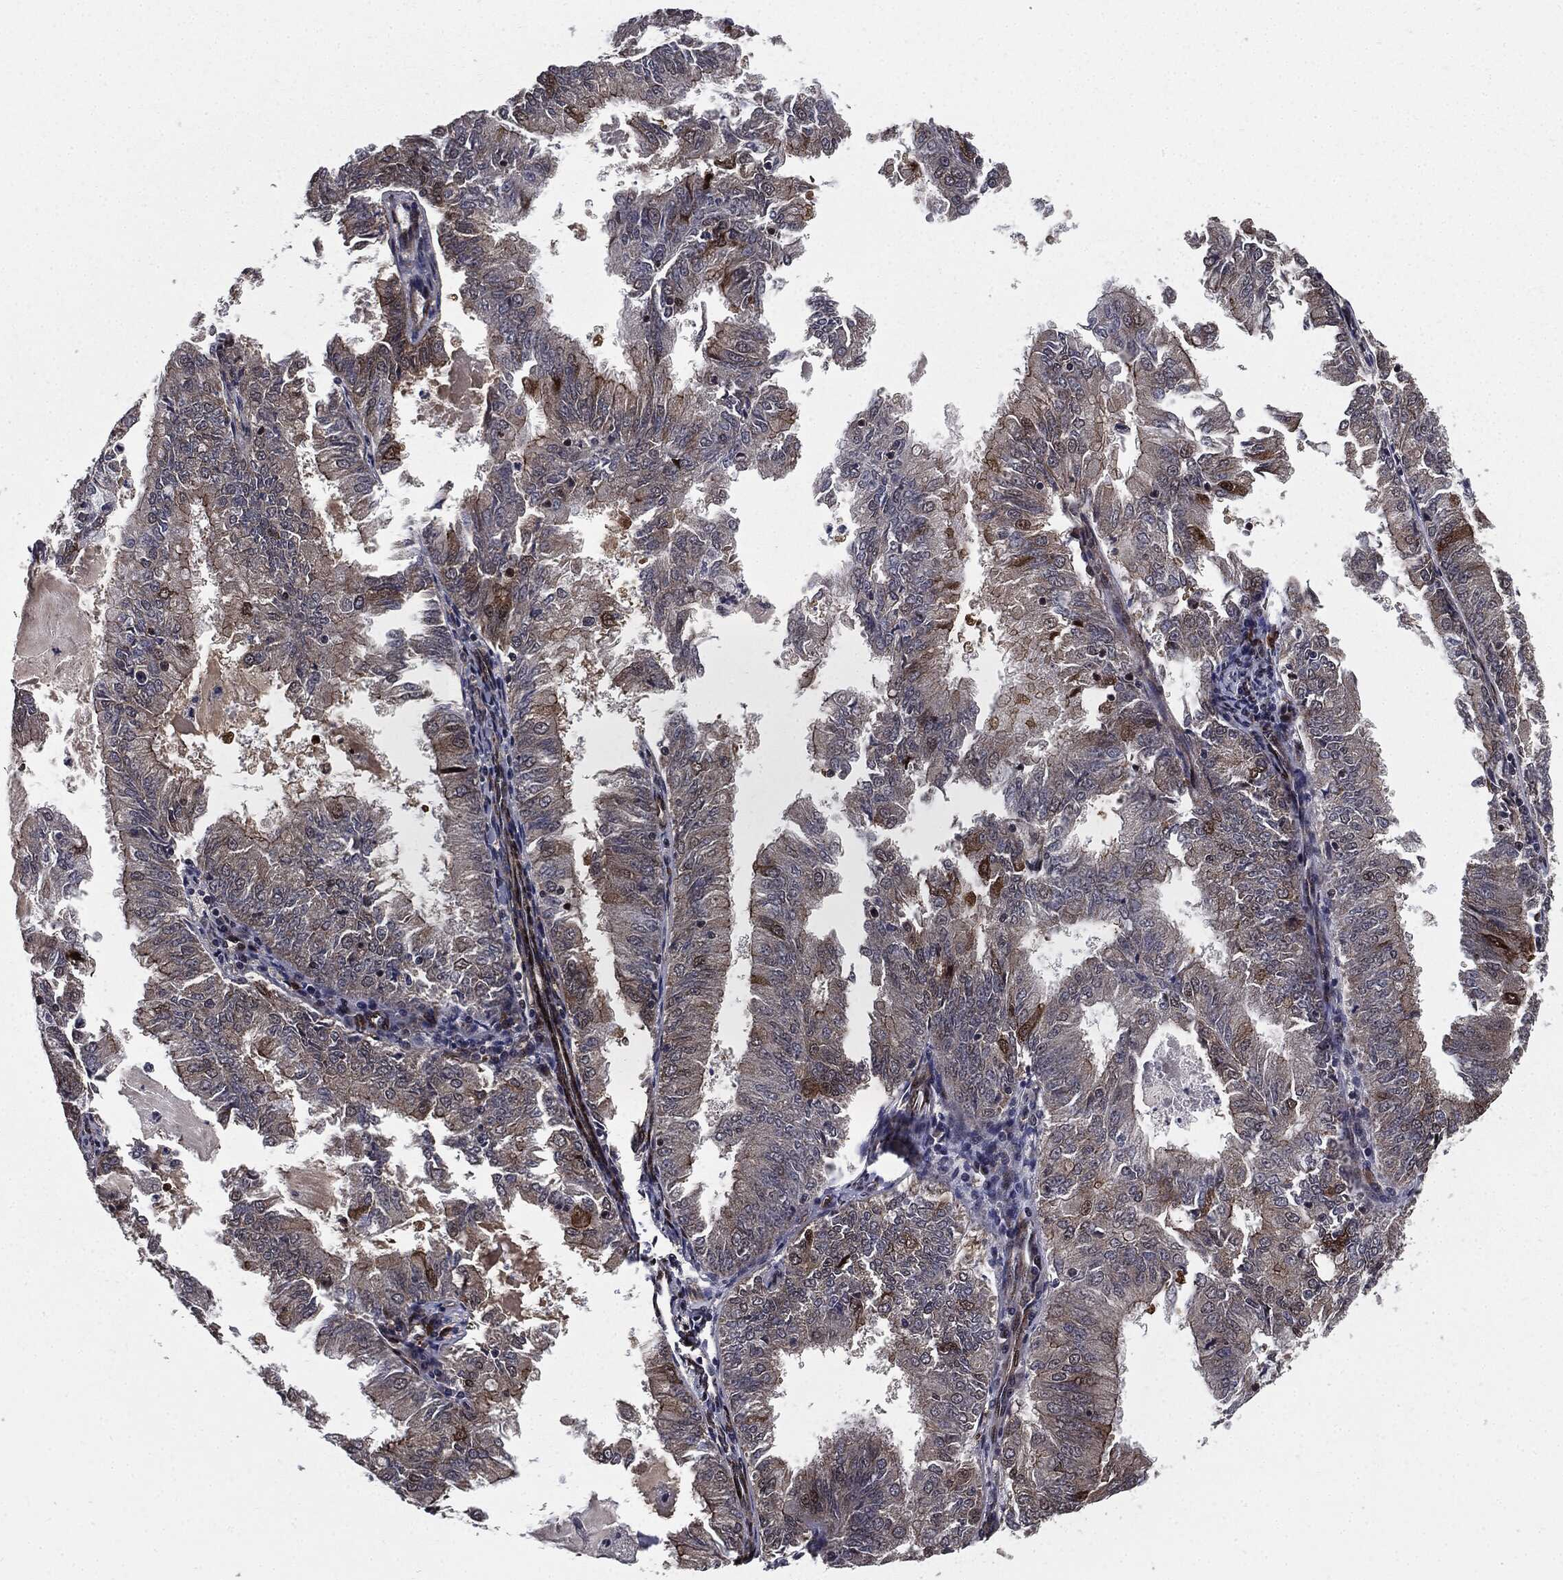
{"staining": {"intensity": "moderate", "quantity": "<25%", "location": "cytoplasmic/membranous"}, "tissue": "endometrial cancer", "cell_type": "Tumor cells", "image_type": "cancer", "snomed": [{"axis": "morphology", "description": "Adenocarcinoma, NOS"}, {"axis": "topography", "description": "Endometrium"}], "caption": "A brown stain shows moderate cytoplasmic/membranous expression of a protein in human adenocarcinoma (endometrial) tumor cells.", "gene": "PTPA", "patient": {"sex": "female", "age": 57}}